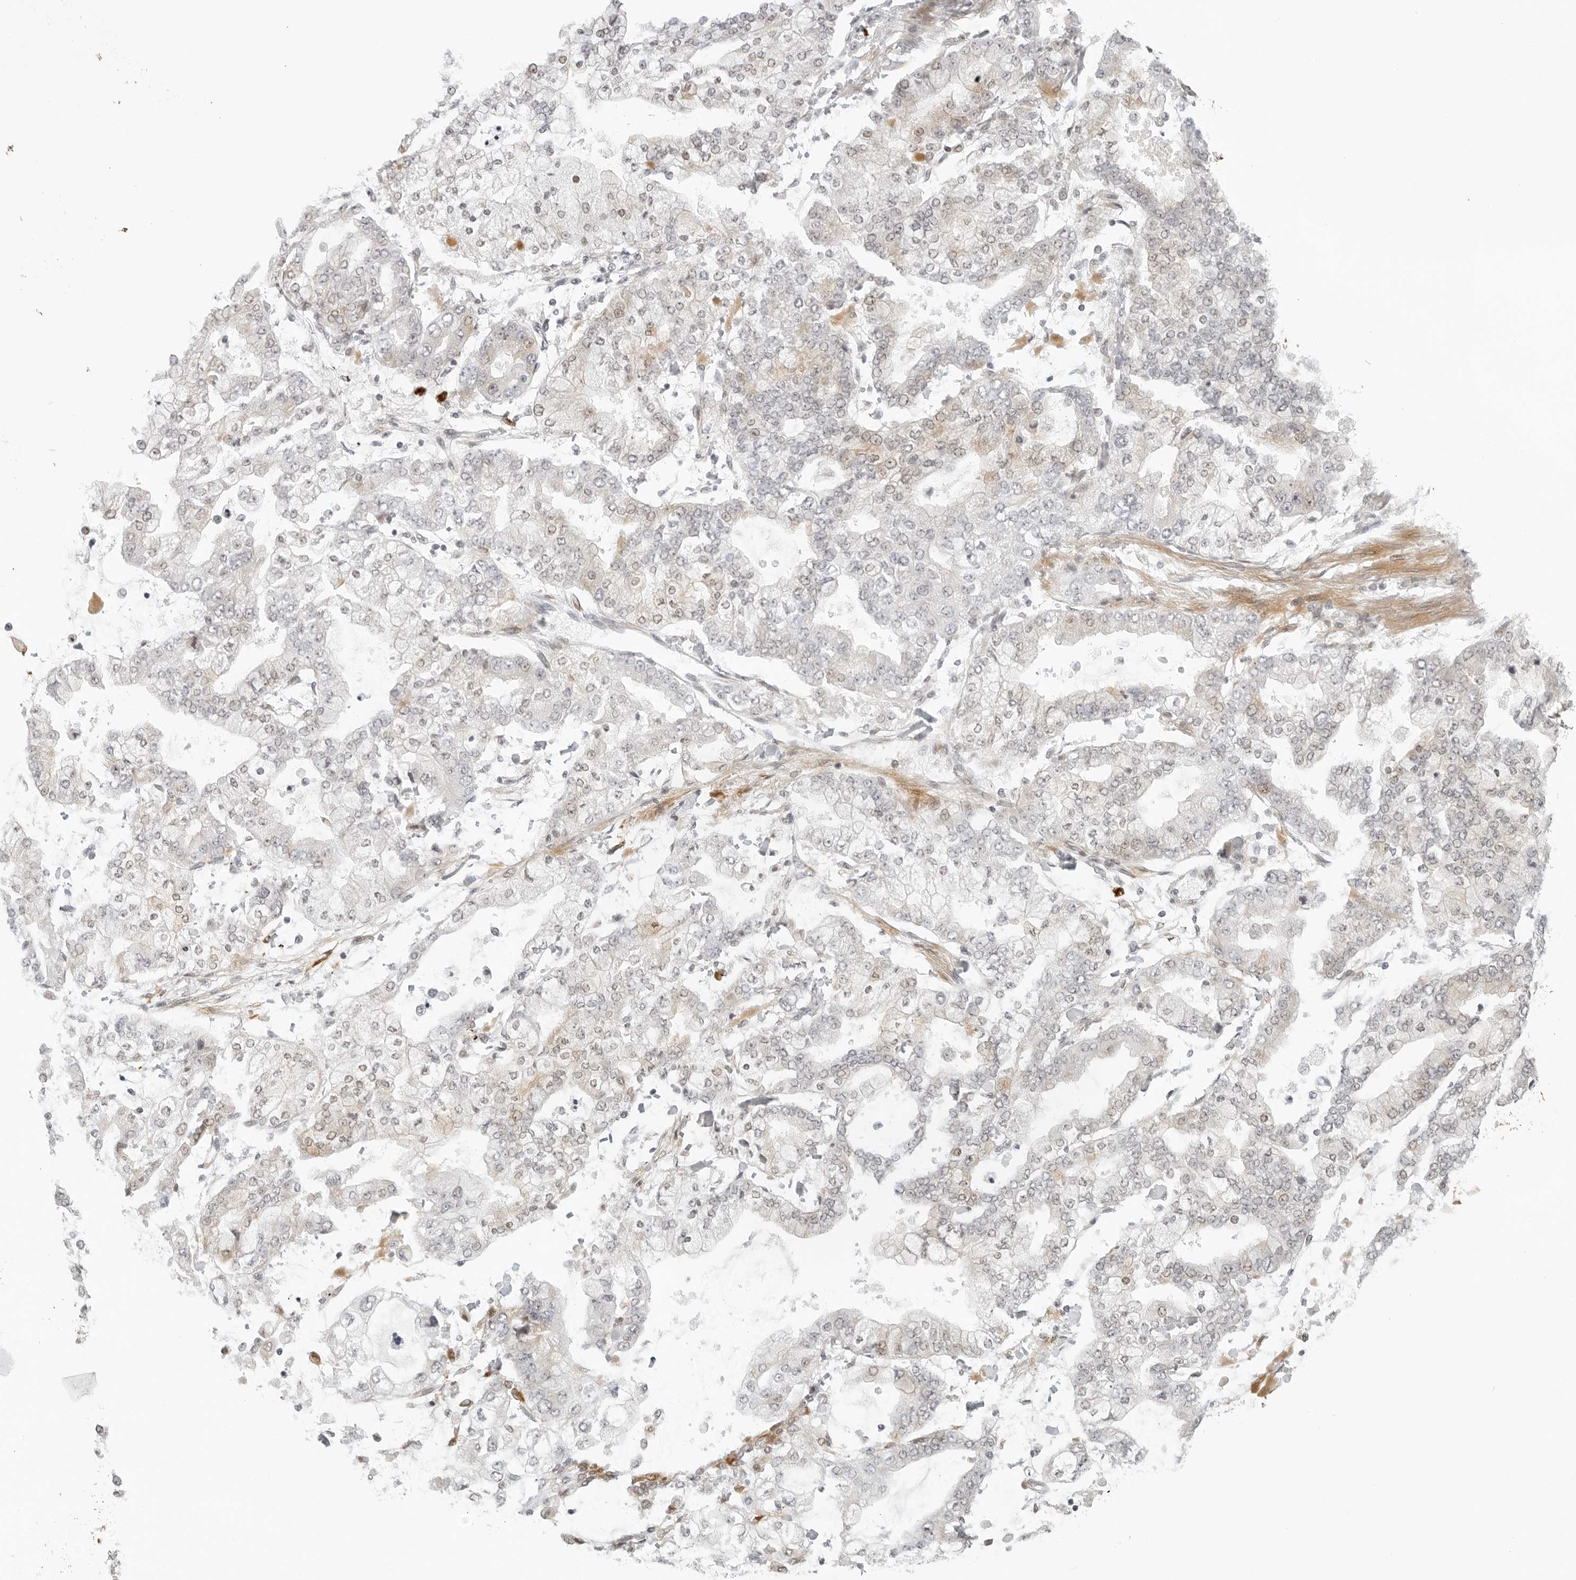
{"staining": {"intensity": "weak", "quantity": "<25%", "location": "nuclear"}, "tissue": "stomach cancer", "cell_type": "Tumor cells", "image_type": "cancer", "snomed": [{"axis": "morphology", "description": "Normal tissue, NOS"}, {"axis": "morphology", "description": "Adenocarcinoma, NOS"}, {"axis": "topography", "description": "Stomach, upper"}, {"axis": "topography", "description": "Stomach"}], "caption": "Stomach adenocarcinoma stained for a protein using IHC reveals no staining tumor cells.", "gene": "ZNF678", "patient": {"sex": "male", "age": 76}}